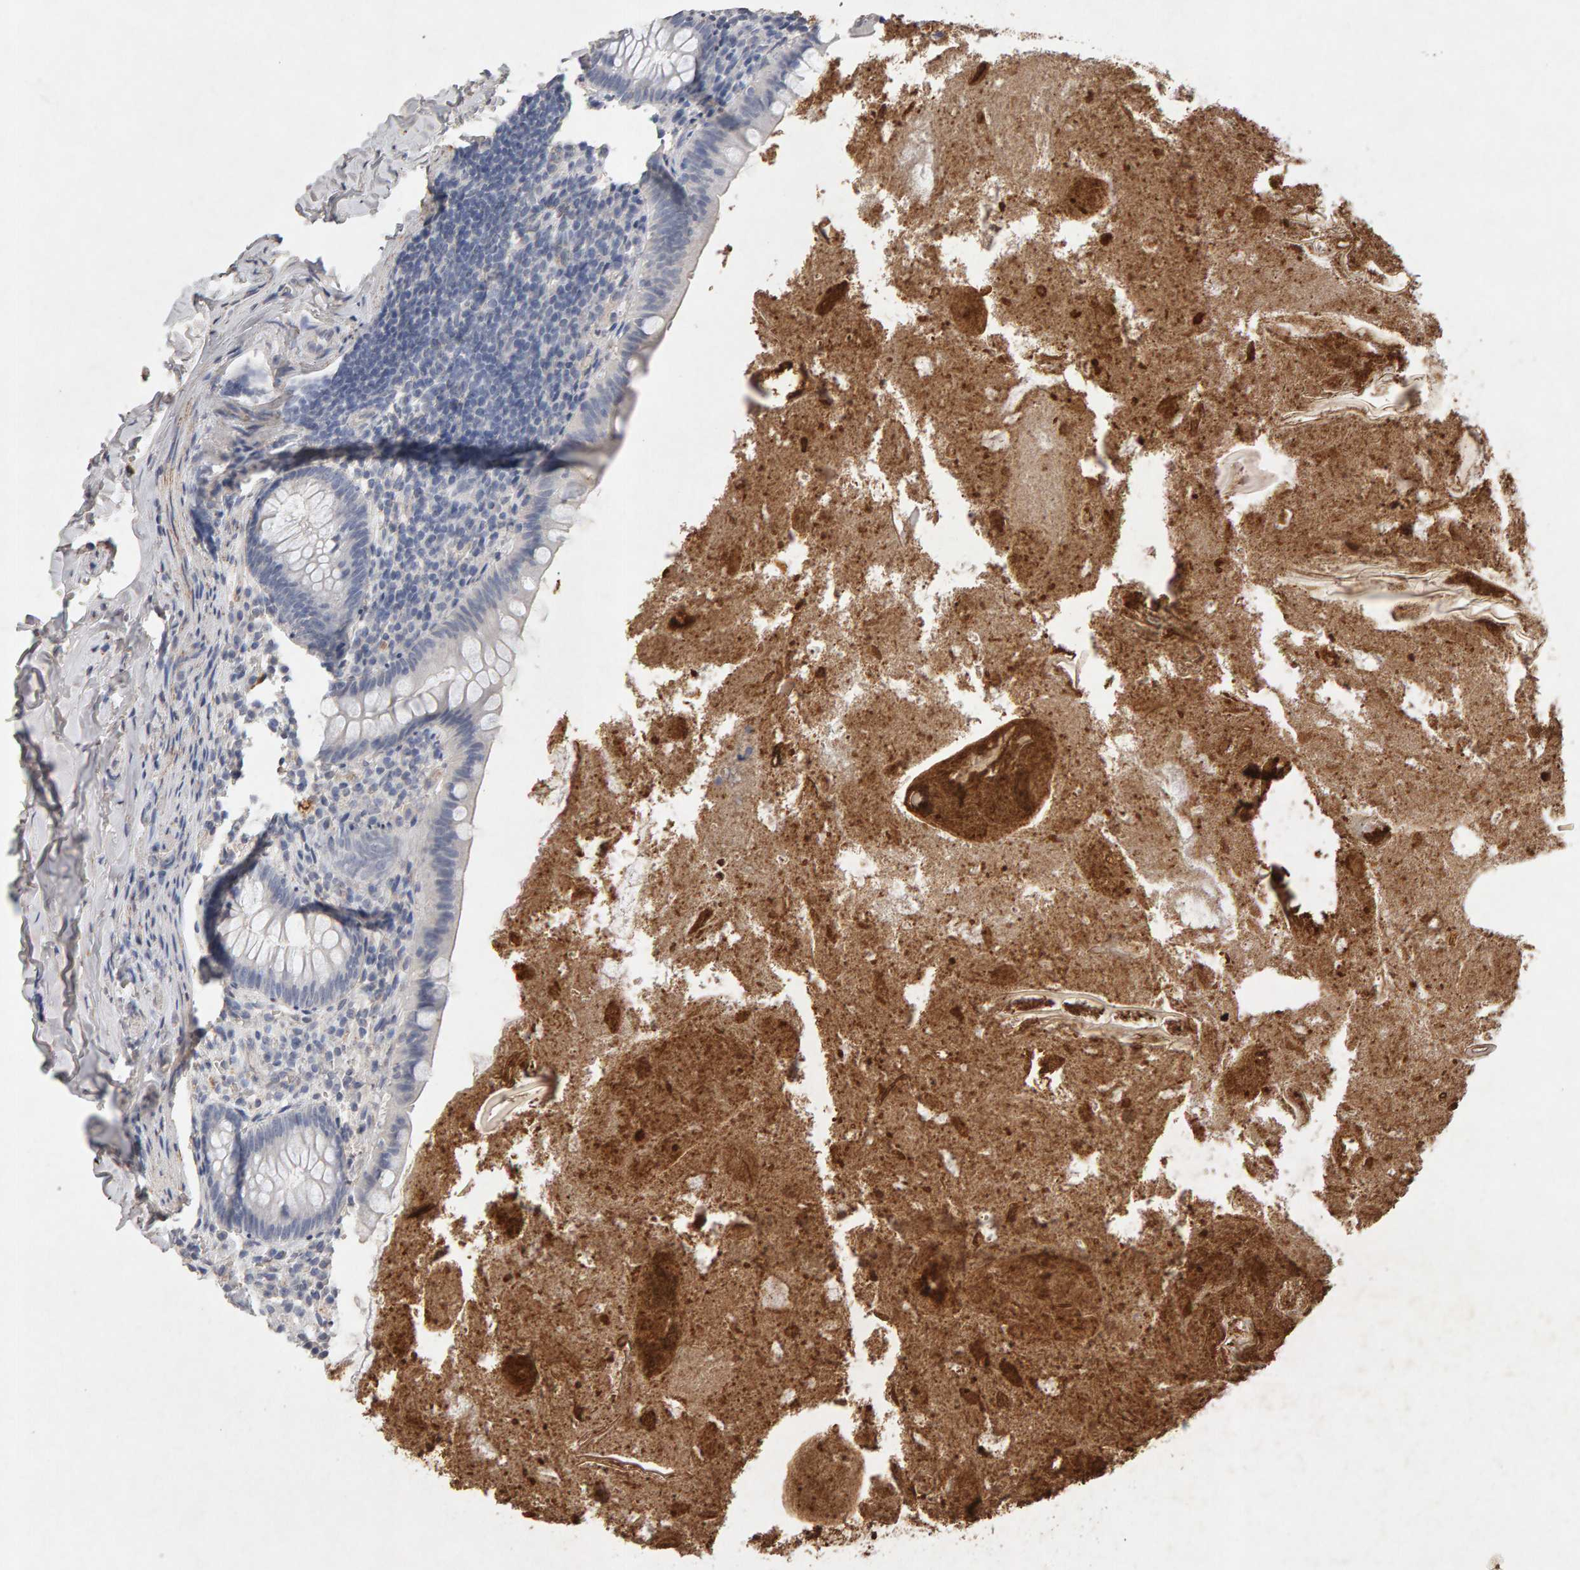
{"staining": {"intensity": "negative", "quantity": "none", "location": "none"}, "tissue": "appendix", "cell_type": "Glandular cells", "image_type": "normal", "snomed": [{"axis": "morphology", "description": "Normal tissue, NOS"}, {"axis": "topography", "description": "Appendix"}], "caption": "Glandular cells are negative for brown protein staining in benign appendix. (Immunohistochemistry (ihc), brightfield microscopy, high magnification).", "gene": "PTPRM", "patient": {"sex": "male", "age": 52}}